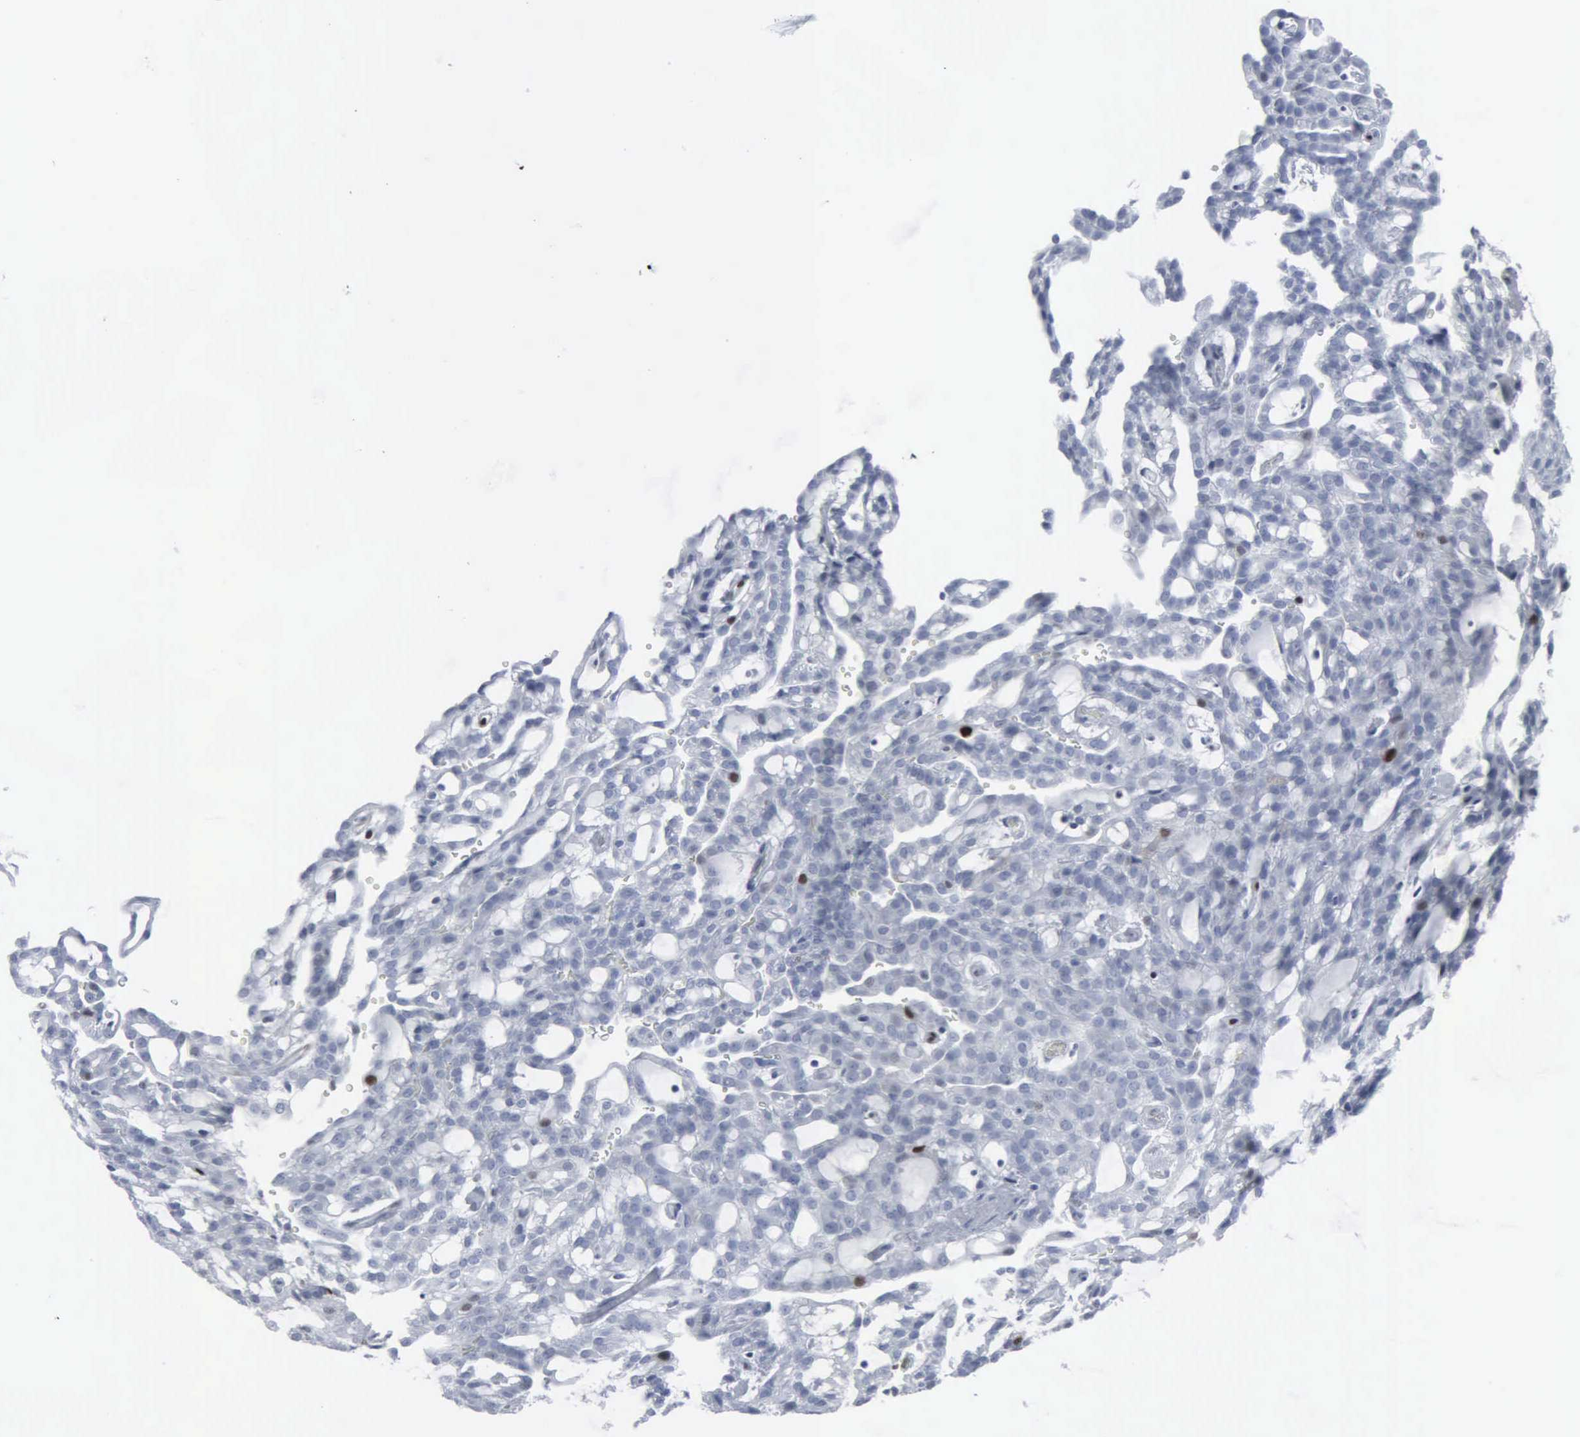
{"staining": {"intensity": "negative", "quantity": "none", "location": "none"}, "tissue": "renal cancer", "cell_type": "Tumor cells", "image_type": "cancer", "snomed": [{"axis": "morphology", "description": "Adenocarcinoma, NOS"}, {"axis": "topography", "description": "Kidney"}], "caption": "Immunohistochemical staining of renal adenocarcinoma exhibits no significant staining in tumor cells.", "gene": "CCND3", "patient": {"sex": "male", "age": 63}}